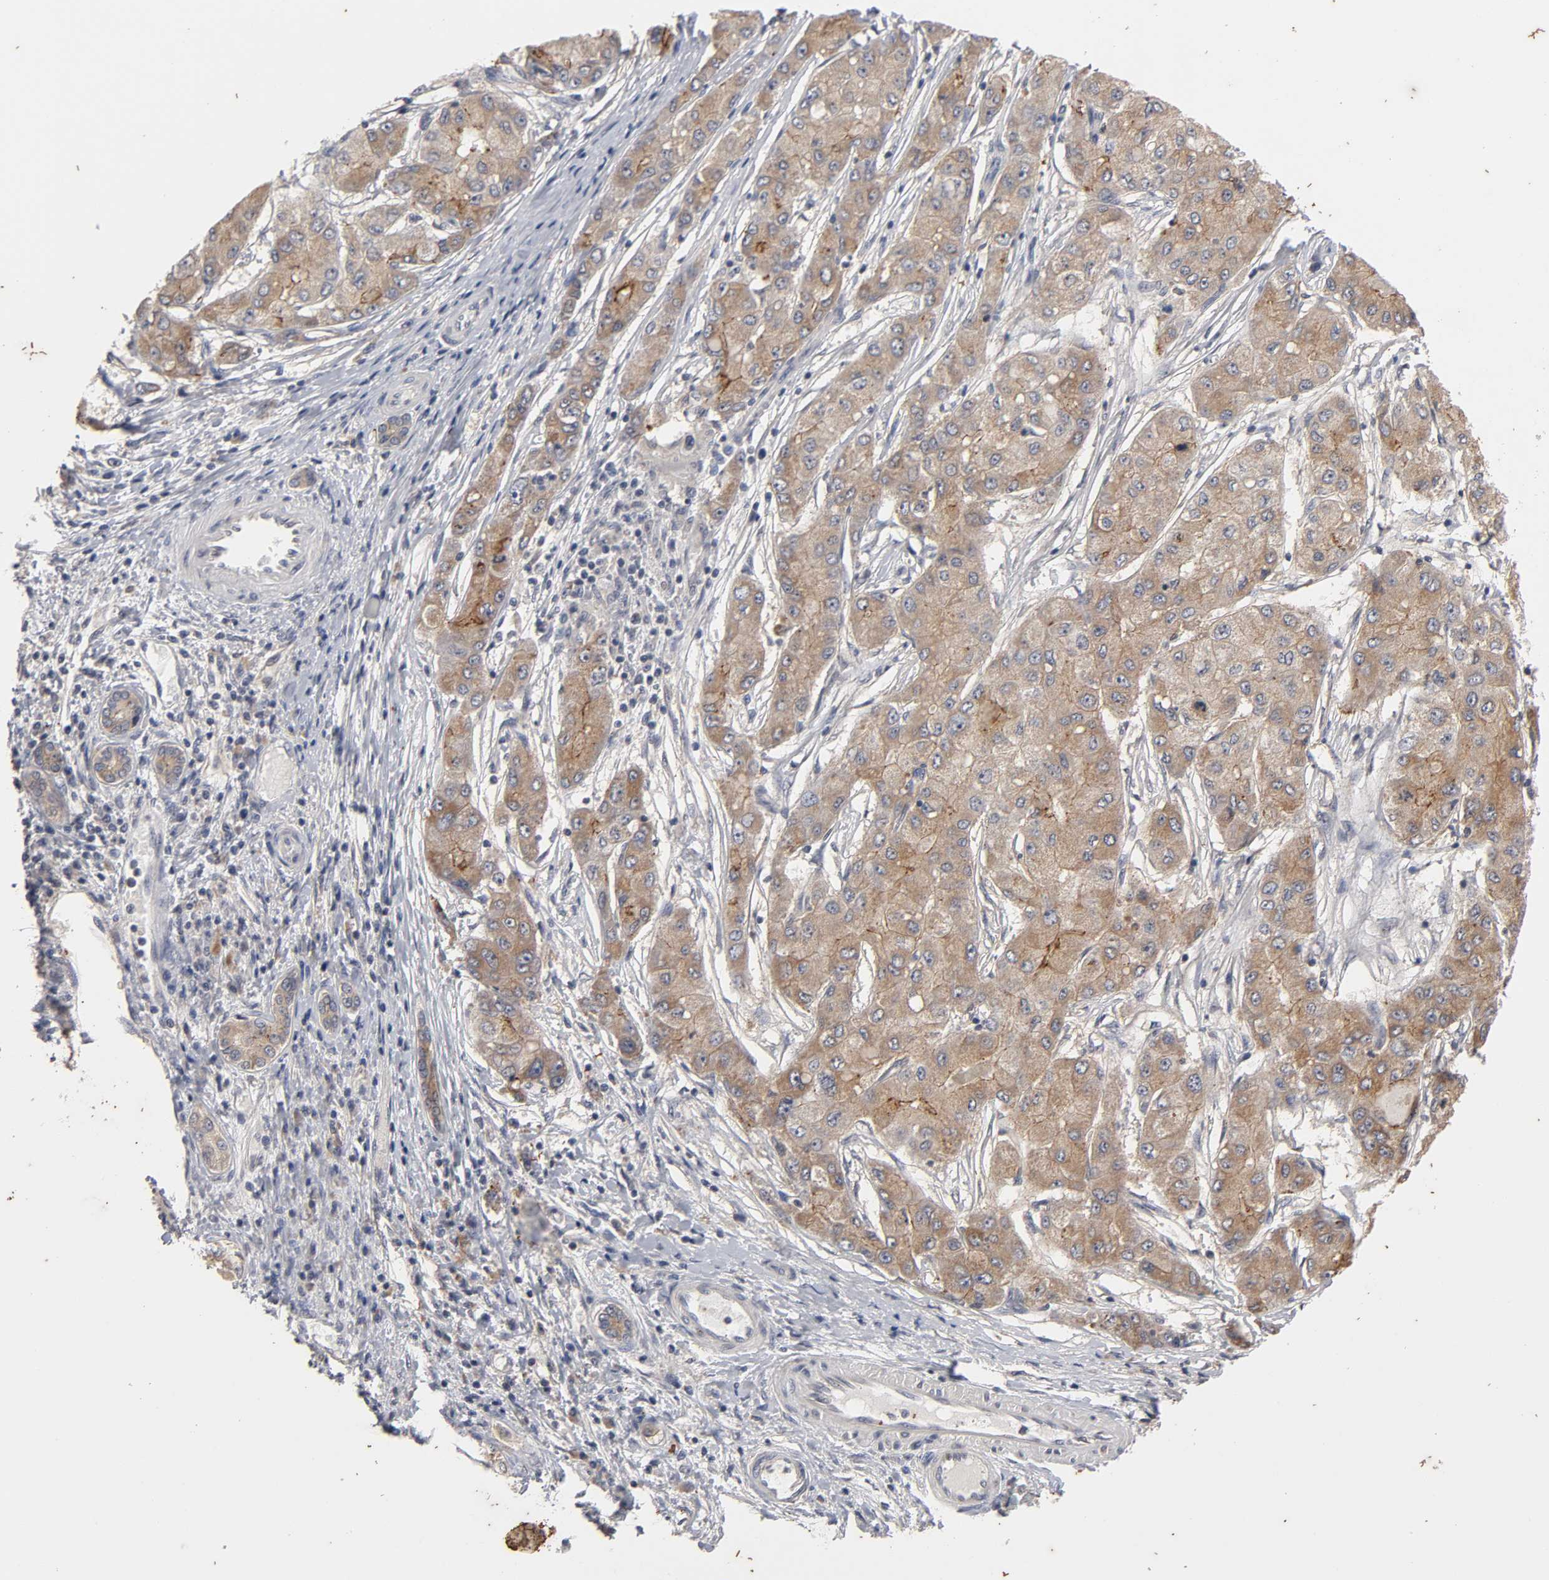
{"staining": {"intensity": "weak", "quantity": ">75%", "location": "cytoplasmic/membranous"}, "tissue": "liver cancer", "cell_type": "Tumor cells", "image_type": "cancer", "snomed": [{"axis": "morphology", "description": "Carcinoma, Hepatocellular, NOS"}, {"axis": "topography", "description": "Liver"}], "caption": "A histopathology image showing weak cytoplasmic/membranous staining in approximately >75% of tumor cells in liver hepatocellular carcinoma, as visualized by brown immunohistochemical staining.", "gene": "CXADR", "patient": {"sex": "male", "age": 80}}